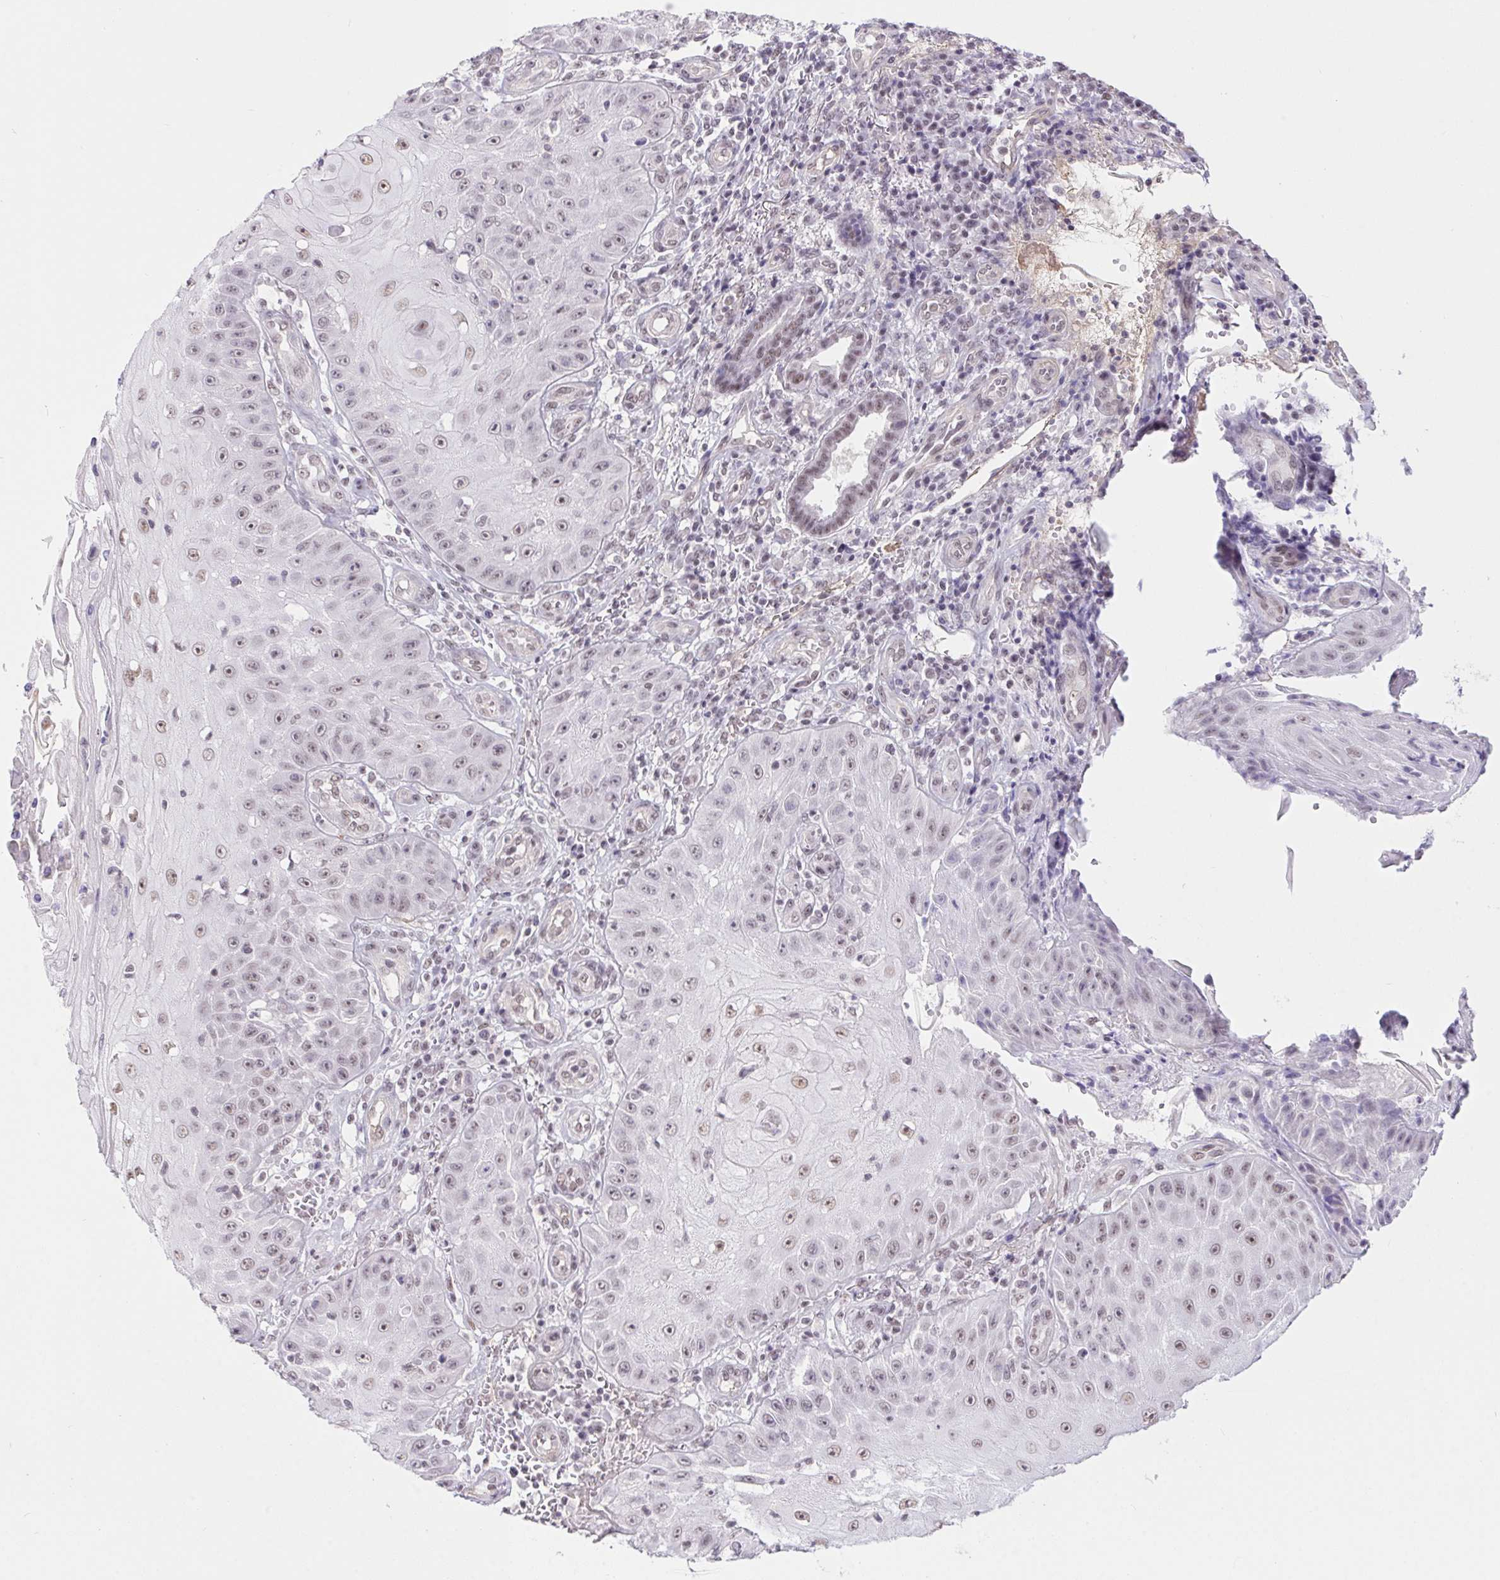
{"staining": {"intensity": "weak", "quantity": "25%-75%", "location": "nuclear"}, "tissue": "skin cancer", "cell_type": "Tumor cells", "image_type": "cancer", "snomed": [{"axis": "morphology", "description": "Squamous cell carcinoma, NOS"}, {"axis": "topography", "description": "Skin"}], "caption": "Protein expression analysis of human skin squamous cell carcinoma reveals weak nuclear staining in approximately 25%-75% of tumor cells. (DAB IHC, brown staining for protein, blue staining for nuclei).", "gene": "DDX17", "patient": {"sex": "male", "age": 70}}